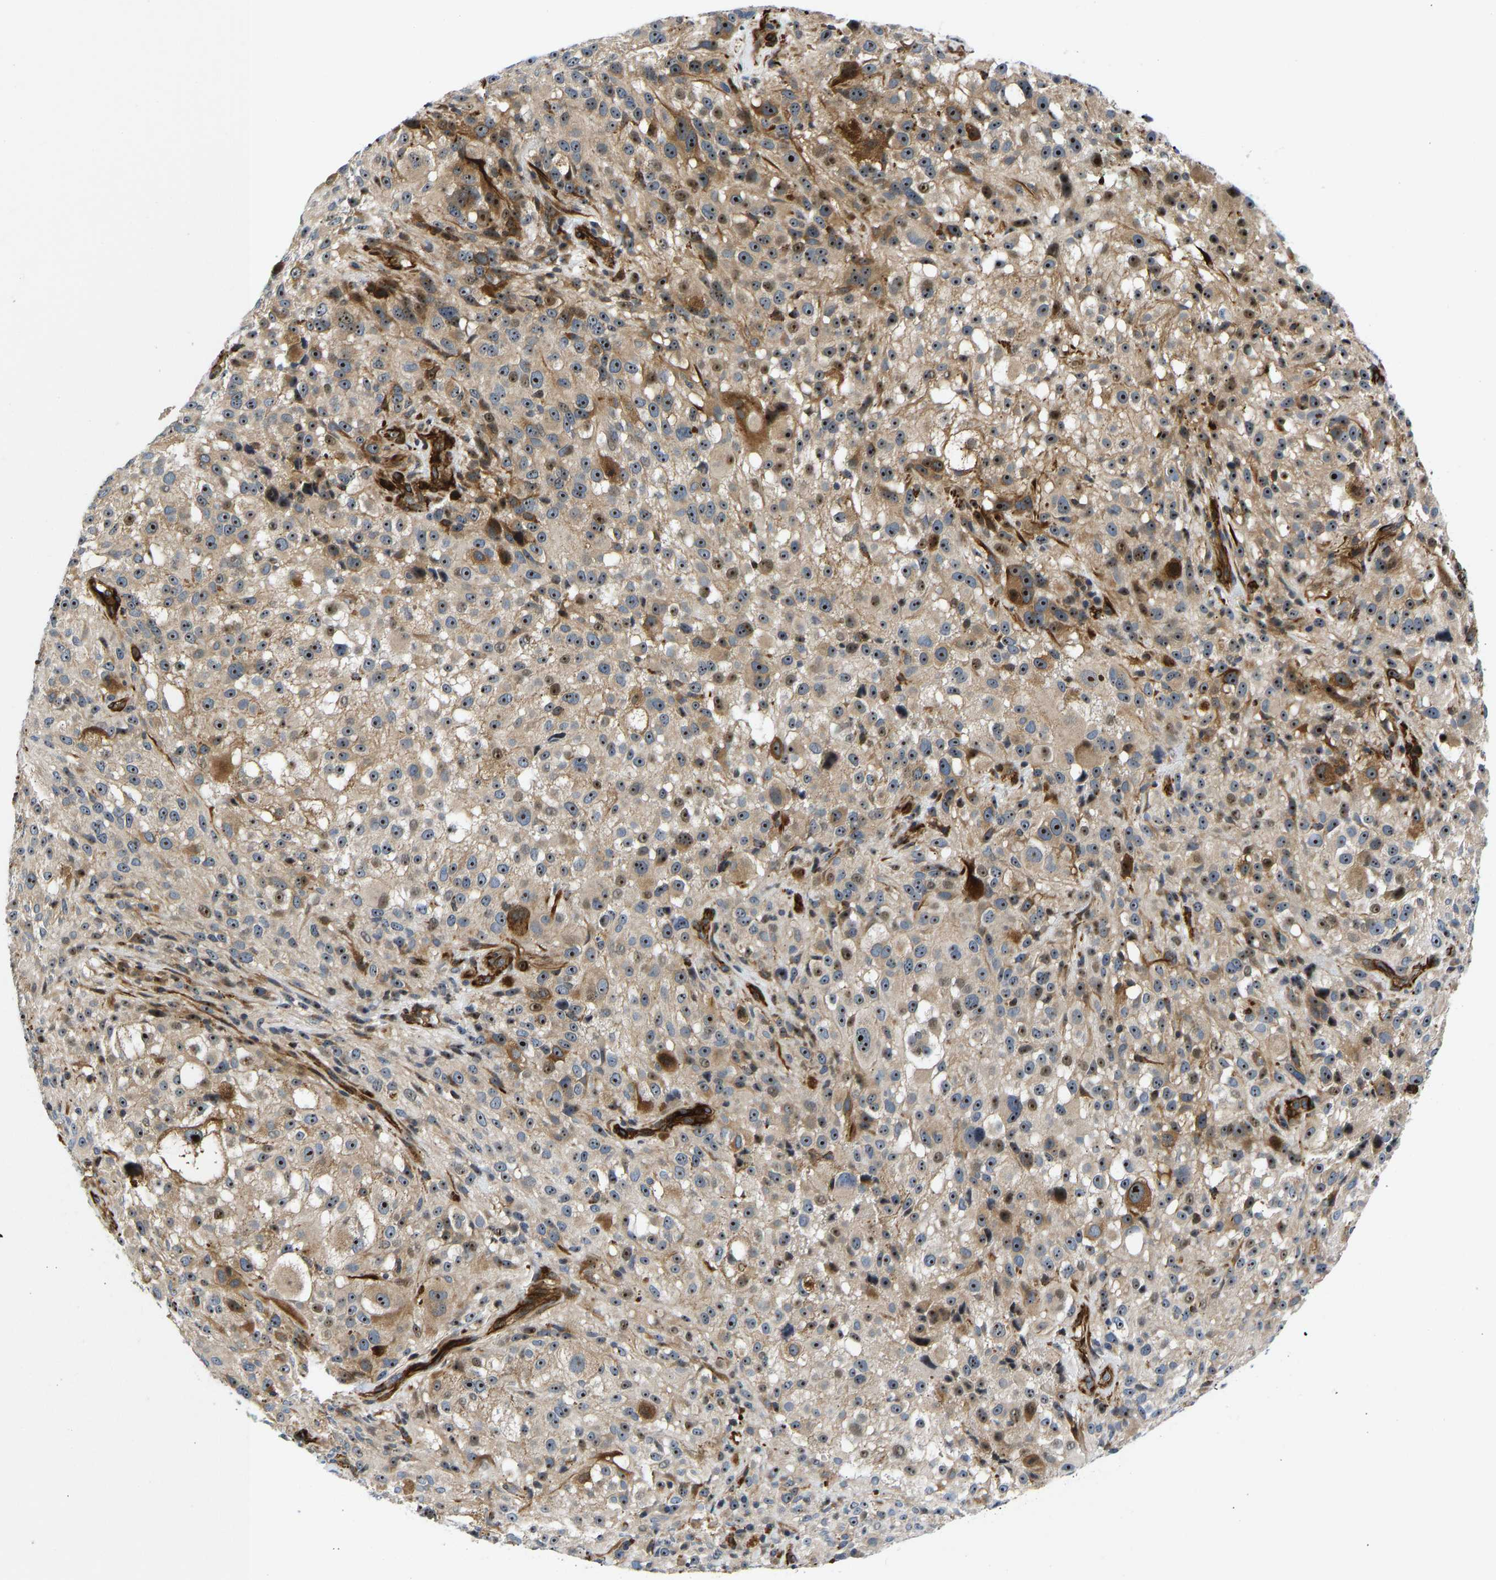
{"staining": {"intensity": "moderate", "quantity": ">75%", "location": "cytoplasmic/membranous,nuclear"}, "tissue": "melanoma", "cell_type": "Tumor cells", "image_type": "cancer", "snomed": [{"axis": "morphology", "description": "Necrosis, NOS"}, {"axis": "morphology", "description": "Malignant melanoma, NOS"}, {"axis": "topography", "description": "Skin"}], "caption": "Immunohistochemistry (IHC) micrograph of human melanoma stained for a protein (brown), which shows medium levels of moderate cytoplasmic/membranous and nuclear positivity in approximately >75% of tumor cells.", "gene": "RESF1", "patient": {"sex": "female", "age": 87}}